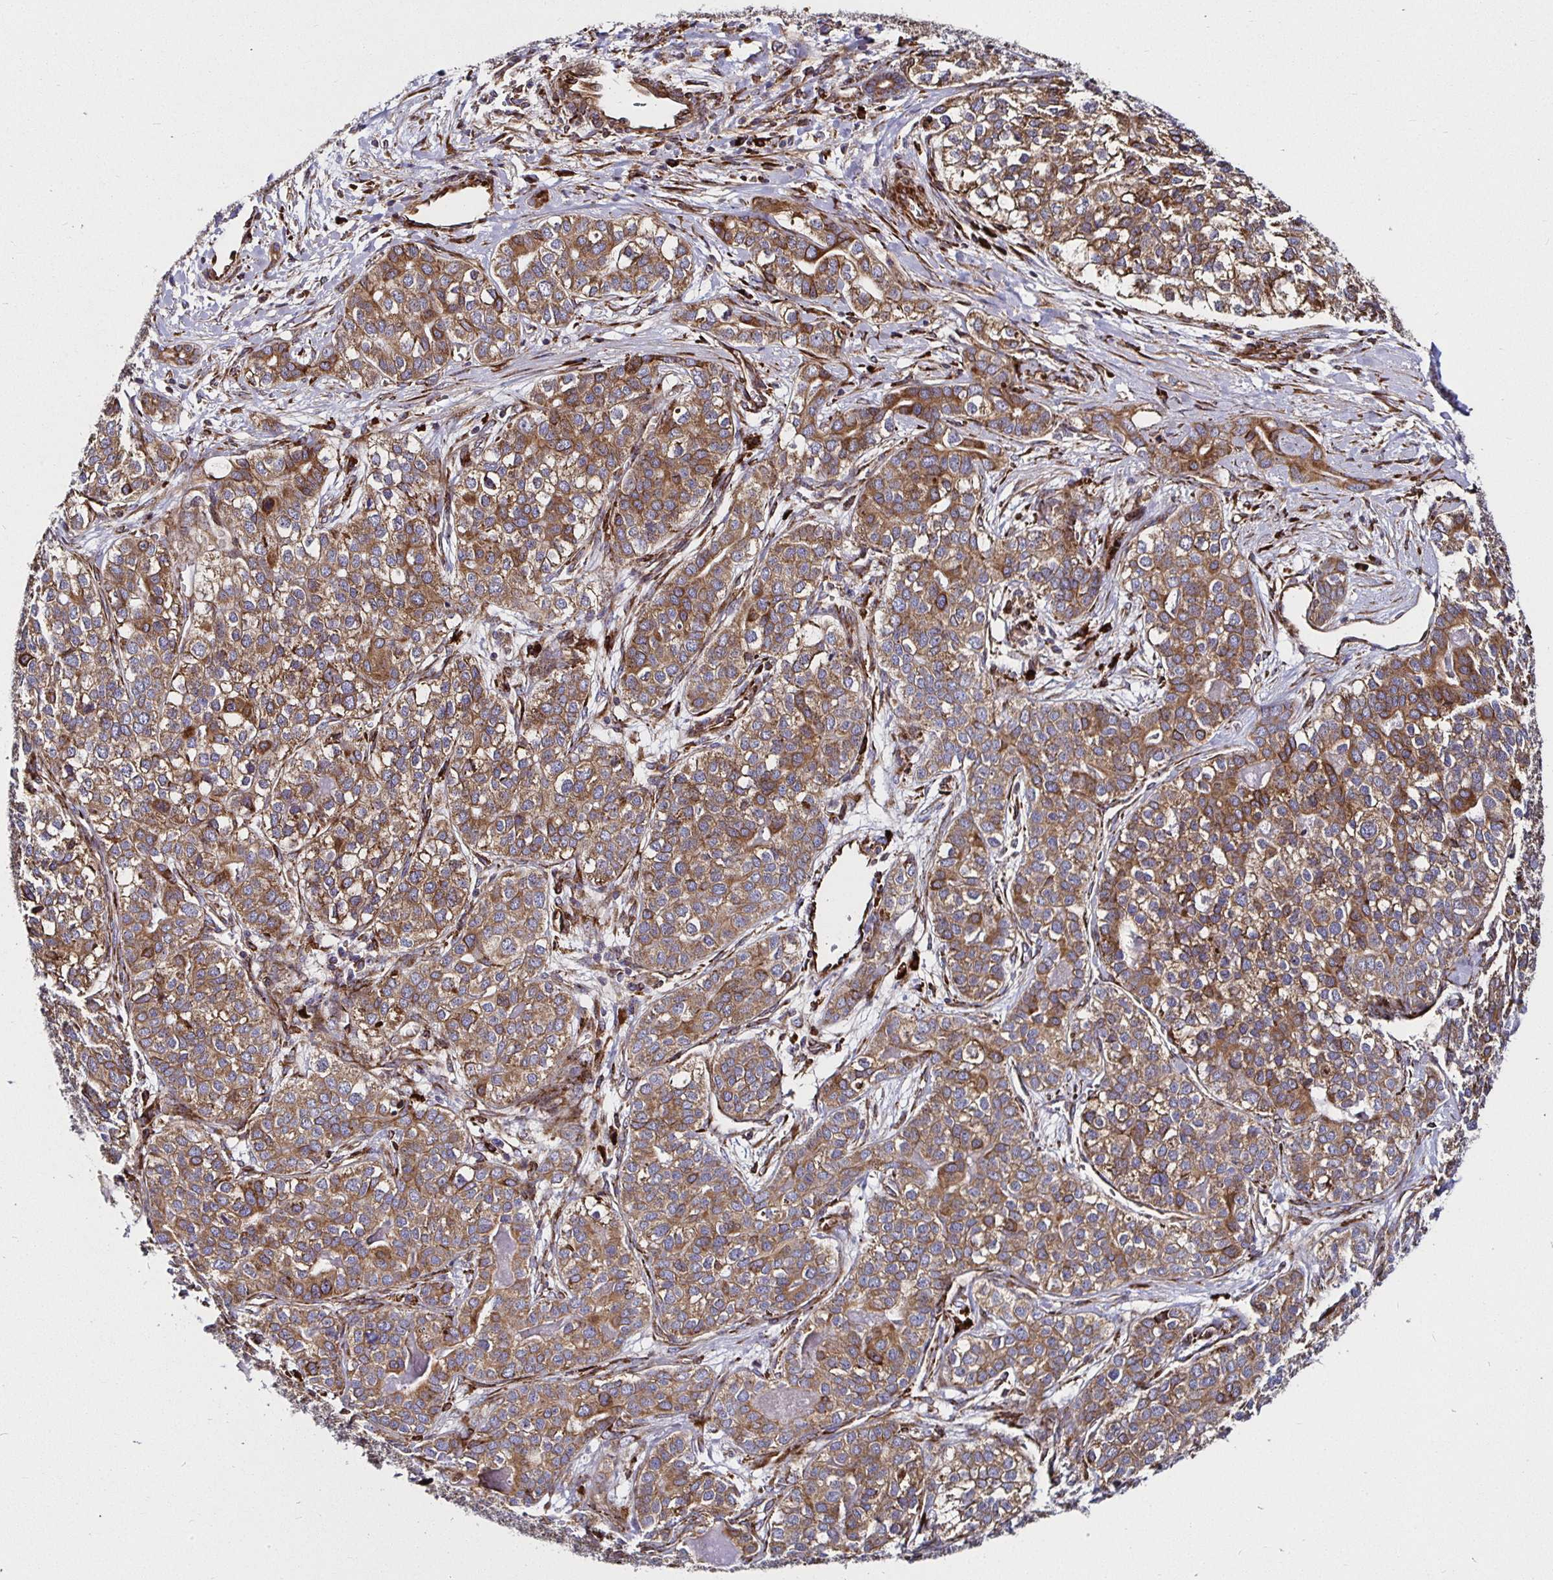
{"staining": {"intensity": "moderate", "quantity": ">75%", "location": "cytoplasmic/membranous"}, "tissue": "liver cancer", "cell_type": "Tumor cells", "image_type": "cancer", "snomed": [{"axis": "morphology", "description": "Cholangiocarcinoma"}, {"axis": "topography", "description": "Liver"}], "caption": "Liver cancer (cholangiocarcinoma) stained with a brown dye shows moderate cytoplasmic/membranous positive staining in about >75% of tumor cells.", "gene": "SMYD3", "patient": {"sex": "male", "age": 56}}